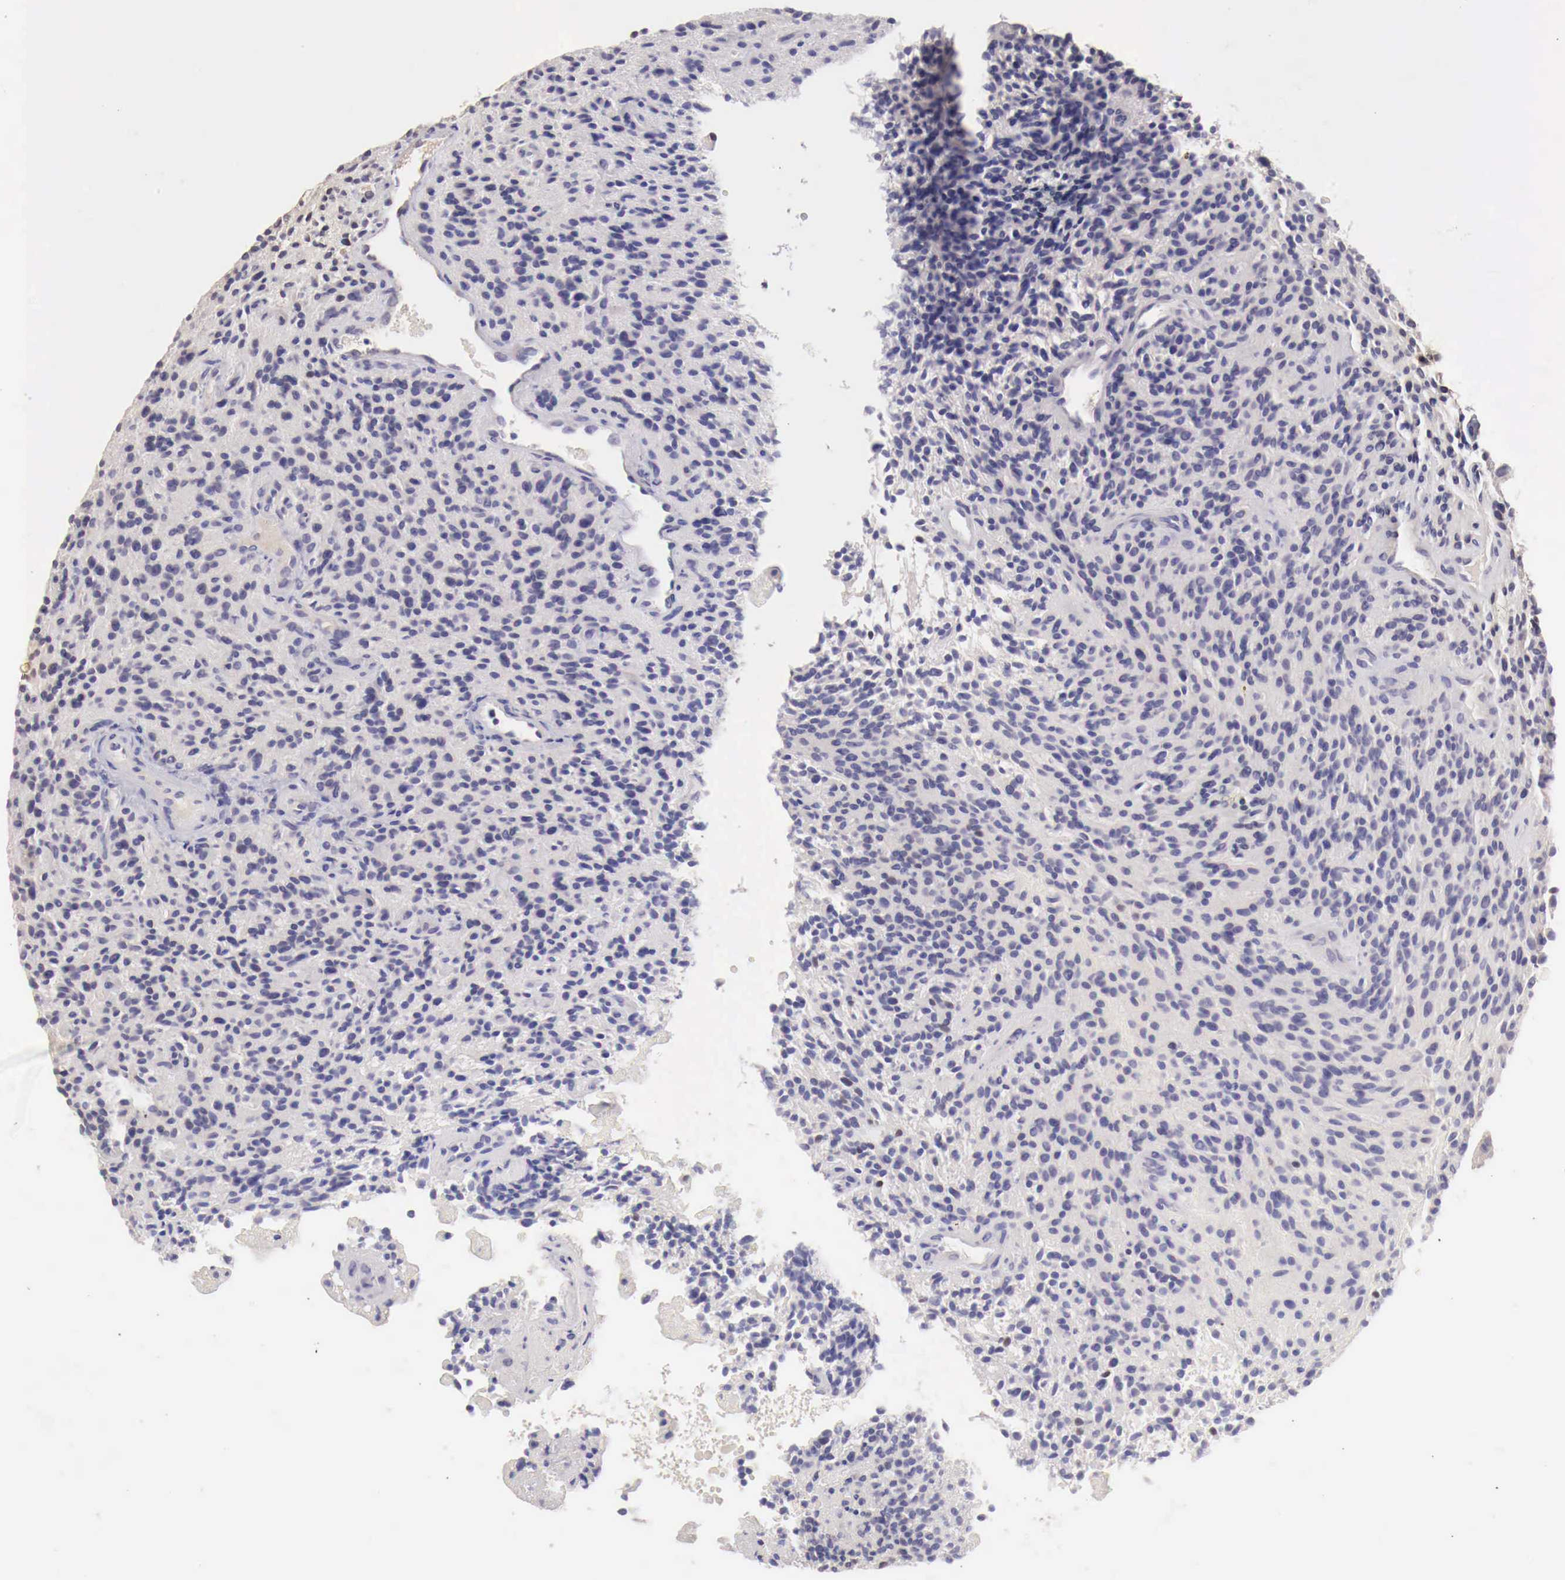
{"staining": {"intensity": "negative", "quantity": "none", "location": "none"}, "tissue": "glioma", "cell_type": "Tumor cells", "image_type": "cancer", "snomed": [{"axis": "morphology", "description": "Glioma, malignant, High grade"}, {"axis": "topography", "description": "Brain"}], "caption": "Human malignant glioma (high-grade) stained for a protein using IHC reveals no expression in tumor cells.", "gene": "UBA1", "patient": {"sex": "female", "age": 13}}